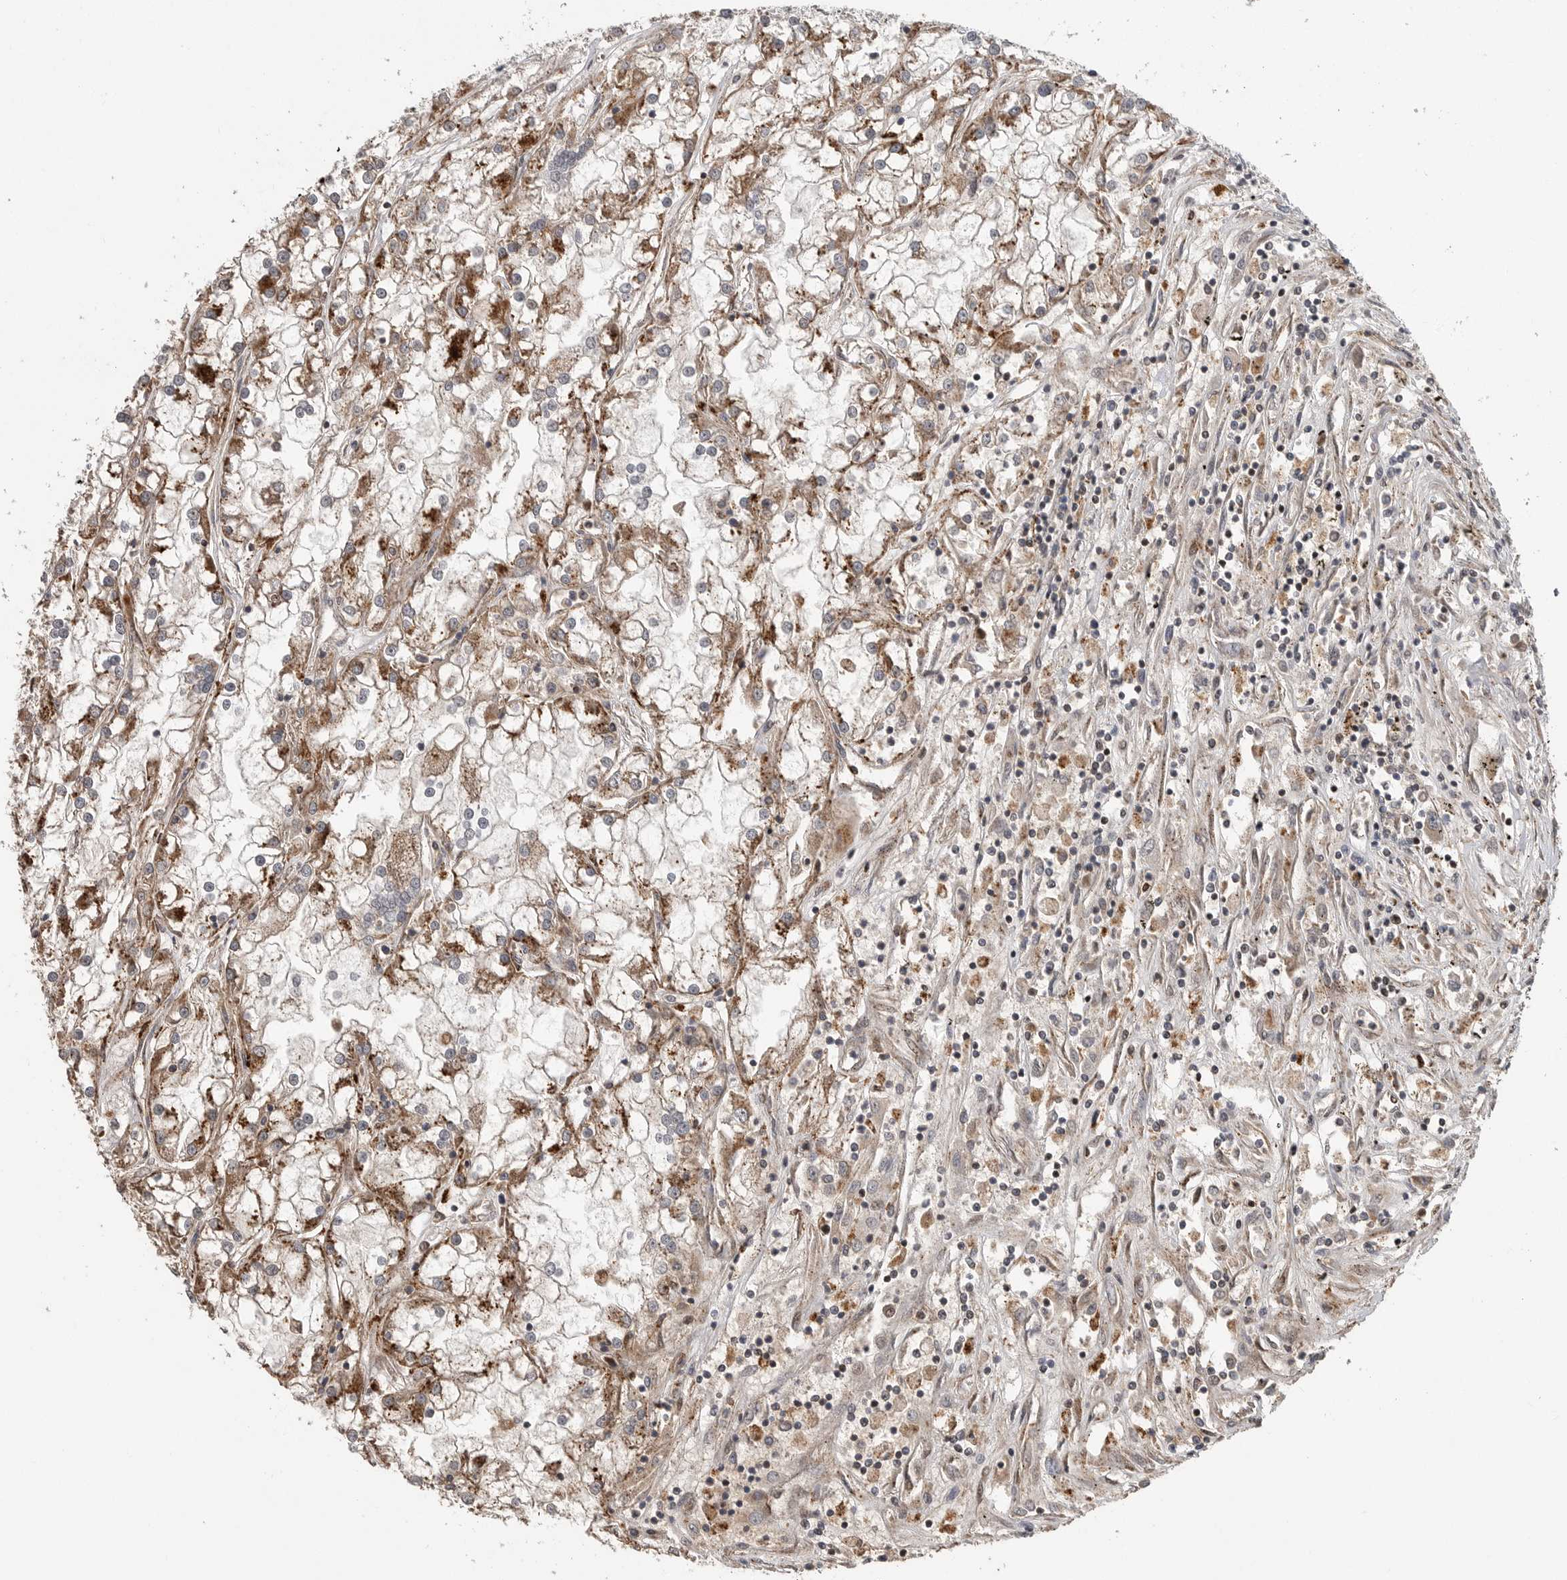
{"staining": {"intensity": "moderate", "quantity": ">75%", "location": "cytoplasmic/membranous"}, "tissue": "renal cancer", "cell_type": "Tumor cells", "image_type": "cancer", "snomed": [{"axis": "morphology", "description": "Adenocarcinoma, NOS"}, {"axis": "topography", "description": "Kidney"}], "caption": "Renal cancer (adenocarcinoma) was stained to show a protein in brown. There is medium levels of moderate cytoplasmic/membranous positivity in approximately >75% of tumor cells.", "gene": "GALNS", "patient": {"sex": "female", "age": 52}}